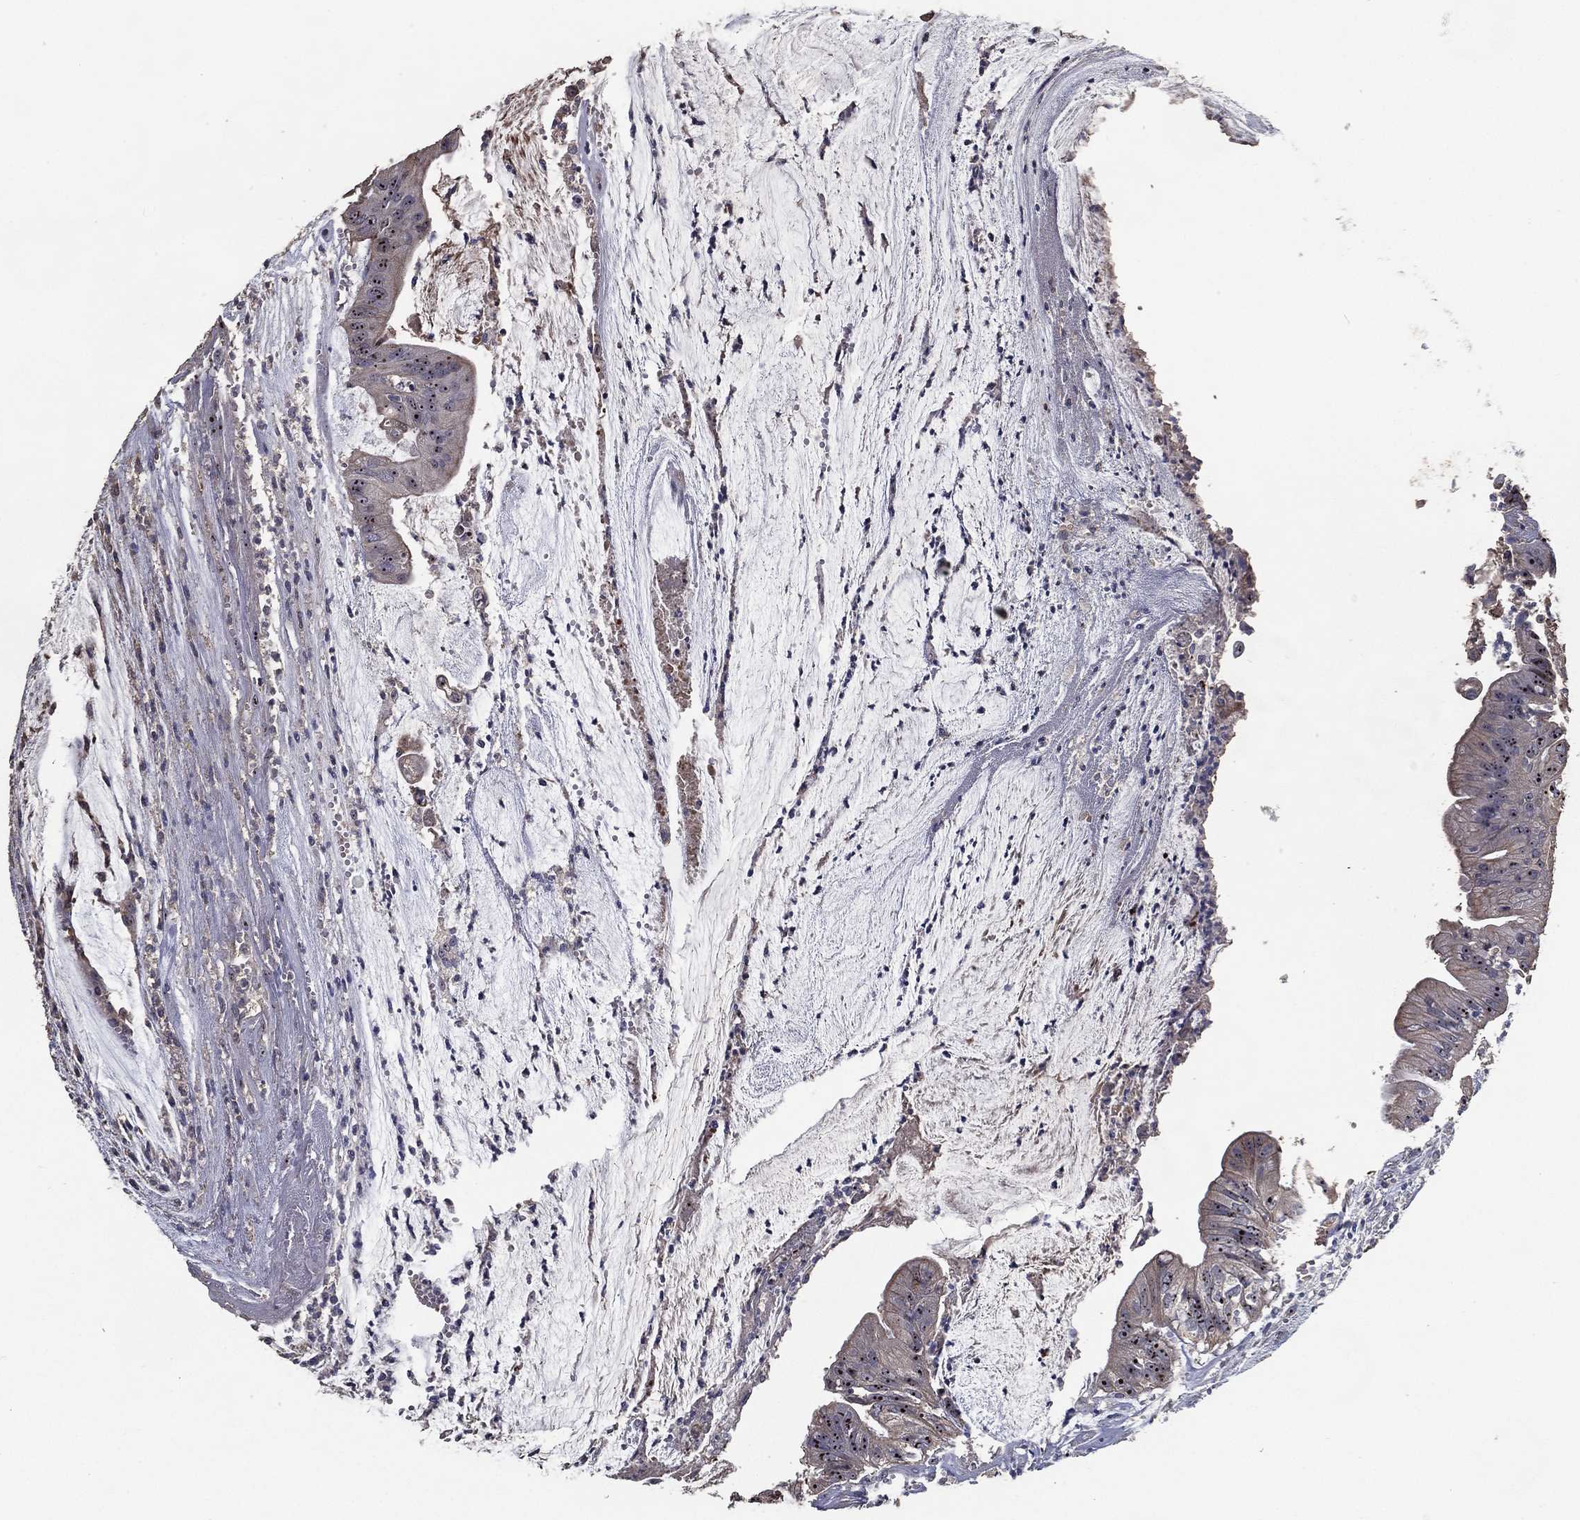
{"staining": {"intensity": "moderate", "quantity": "25%-75%", "location": "nuclear"}, "tissue": "colorectal cancer", "cell_type": "Tumor cells", "image_type": "cancer", "snomed": [{"axis": "morphology", "description": "Adenocarcinoma, NOS"}, {"axis": "topography", "description": "Colon"}], "caption": "The micrograph shows immunohistochemical staining of colorectal cancer. There is moderate nuclear staining is present in approximately 25%-75% of tumor cells.", "gene": "EFNA1", "patient": {"sex": "female", "age": 69}}